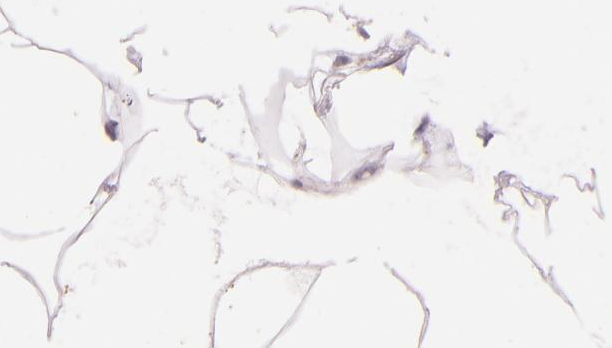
{"staining": {"intensity": "negative", "quantity": "none", "location": "none"}, "tissue": "adipose tissue", "cell_type": "Adipocytes", "image_type": "normal", "snomed": [{"axis": "morphology", "description": "Normal tissue, NOS"}, {"axis": "morphology", "description": "Duct carcinoma"}, {"axis": "topography", "description": "Breast"}, {"axis": "topography", "description": "Adipose tissue"}], "caption": "The histopathology image shows no staining of adipocytes in benign adipose tissue. The staining was performed using DAB (3,3'-diaminobenzidine) to visualize the protein expression in brown, while the nuclei were stained in blue with hematoxylin (Magnification: 20x).", "gene": "LGMN", "patient": {"sex": "female", "age": 37}}